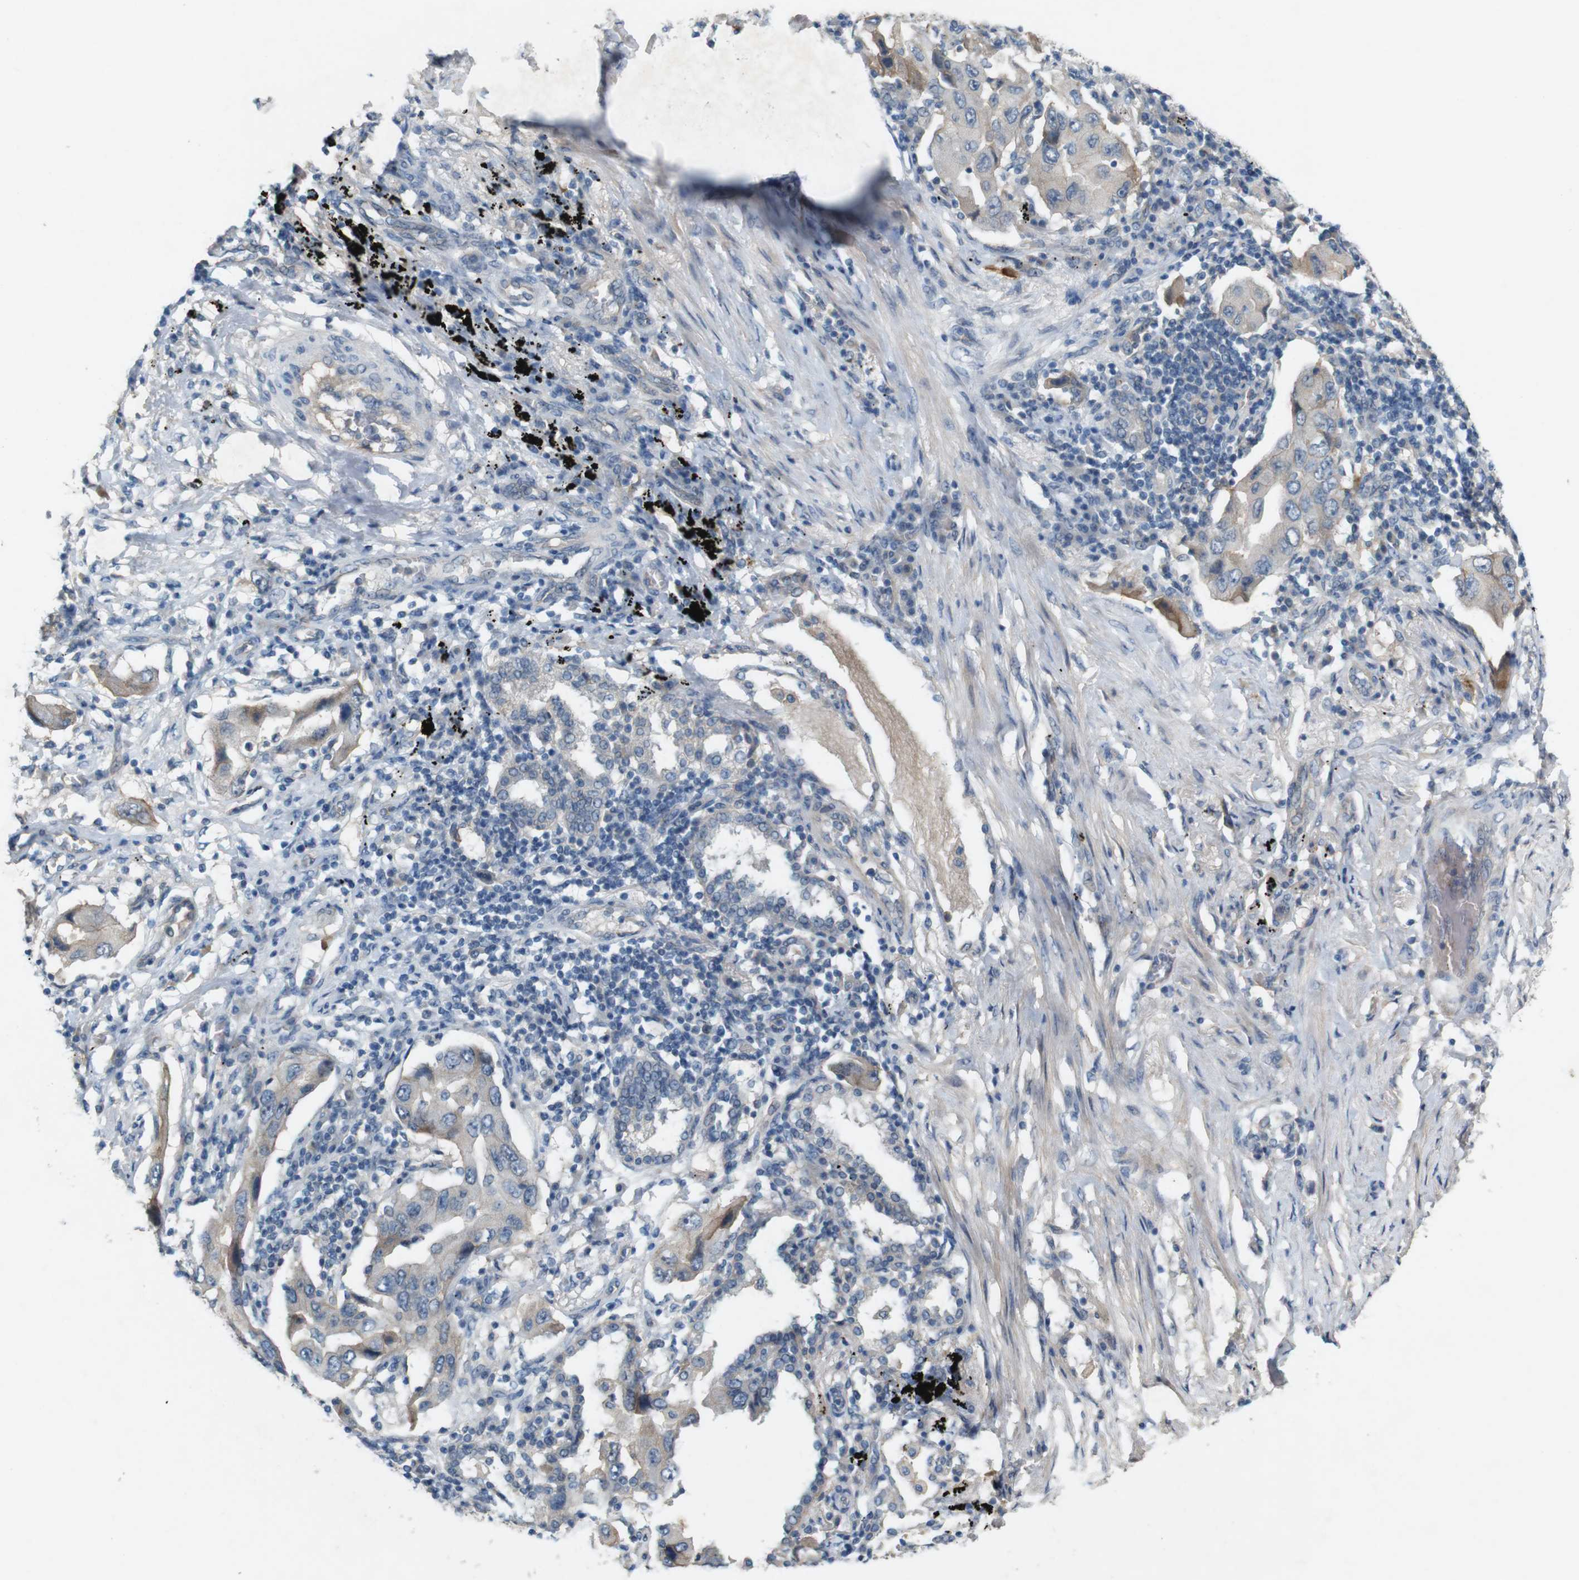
{"staining": {"intensity": "weak", "quantity": ">75%", "location": "cytoplasmic/membranous"}, "tissue": "lung cancer", "cell_type": "Tumor cells", "image_type": "cancer", "snomed": [{"axis": "morphology", "description": "Adenocarcinoma, NOS"}, {"axis": "topography", "description": "Lung"}], "caption": "Immunohistochemical staining of adenocarcinoma (lung) shows weak cytoplasmic/membranous protein expression in approximately >75% of tumor cells. The staining is performed using DAB (3,3'-diaminobenzidine) brown chromogen to label protein expression. The nuclei are counter-stained blue using hematoxylin.", "gene": "PVR", "patient": {"sex": "female", "age": 65}}